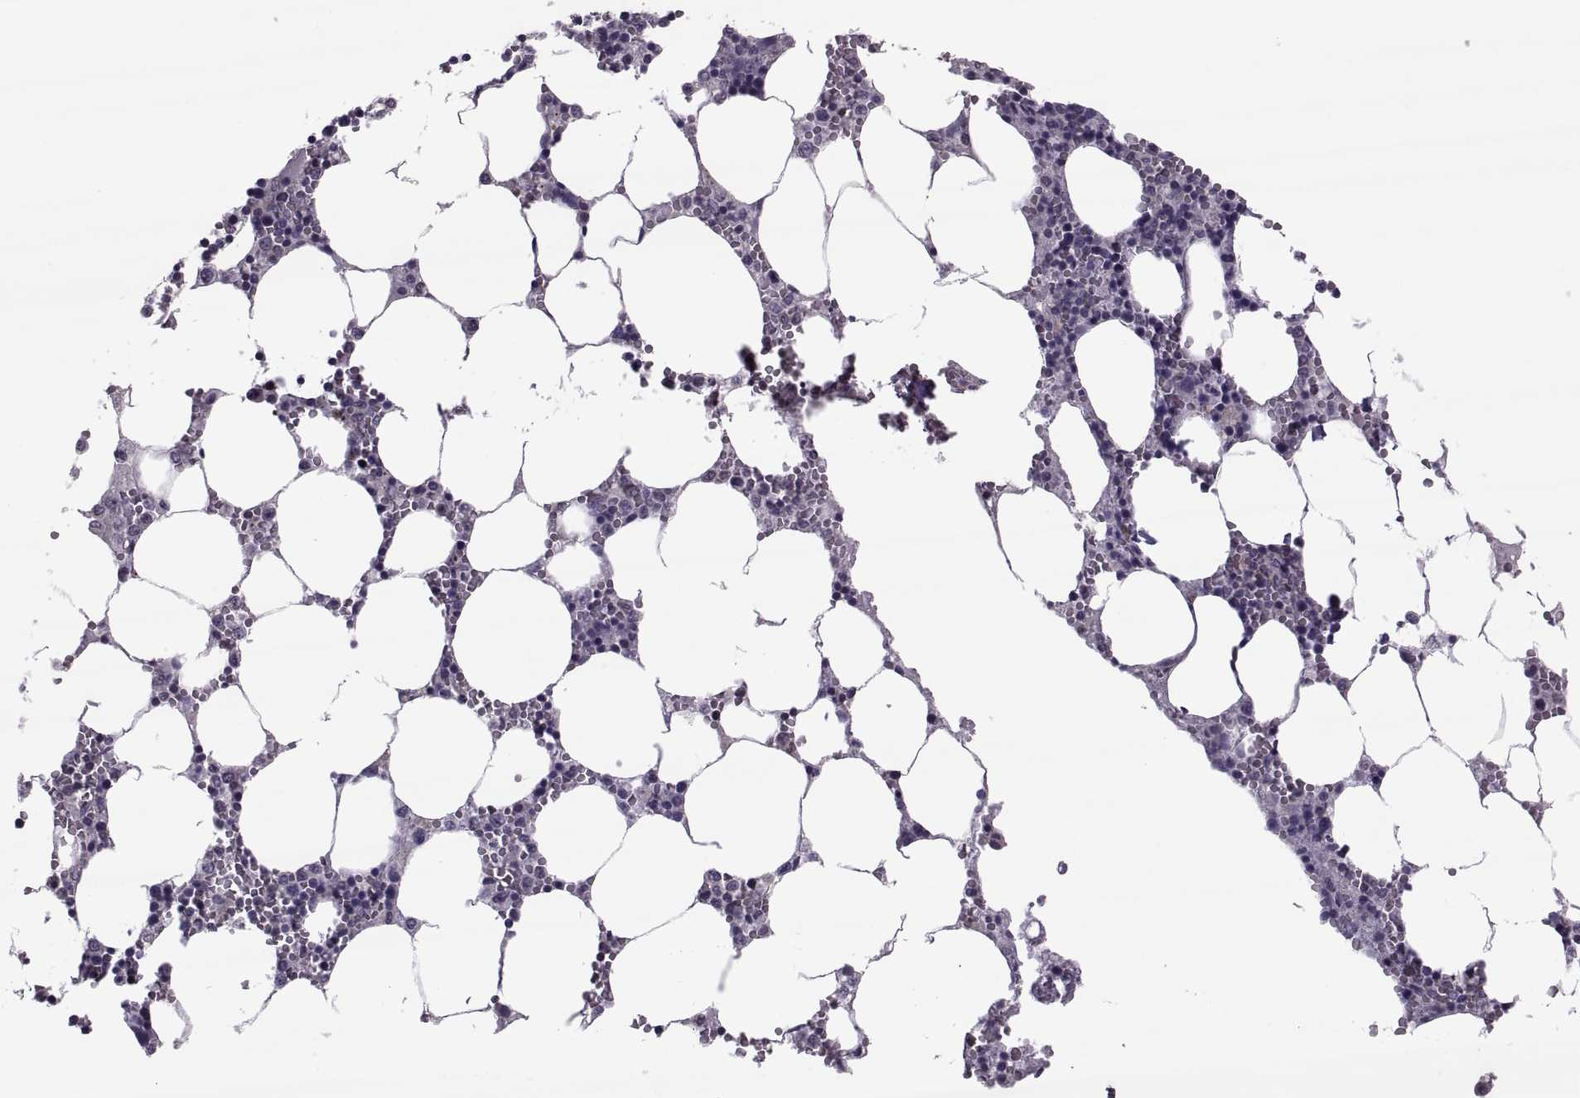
{"staining": {"intensity": "negative", "quantity": "none", "location": "none"}, "tissue": "bone marrow", "cell_type": "Hematopoietic cells", "image_type": "normal", "snomed": [{"axis": "morphology", "description": "Normal tissue, NOS"}, {"axis": "topography", "description": "Bone marrow"}], "caption": "Protein analysis of benign bone marrow shows no significant expression in hematopoietic cells.", "gene": "ODF3", "patient": {"sex": "female", "age": 64}}